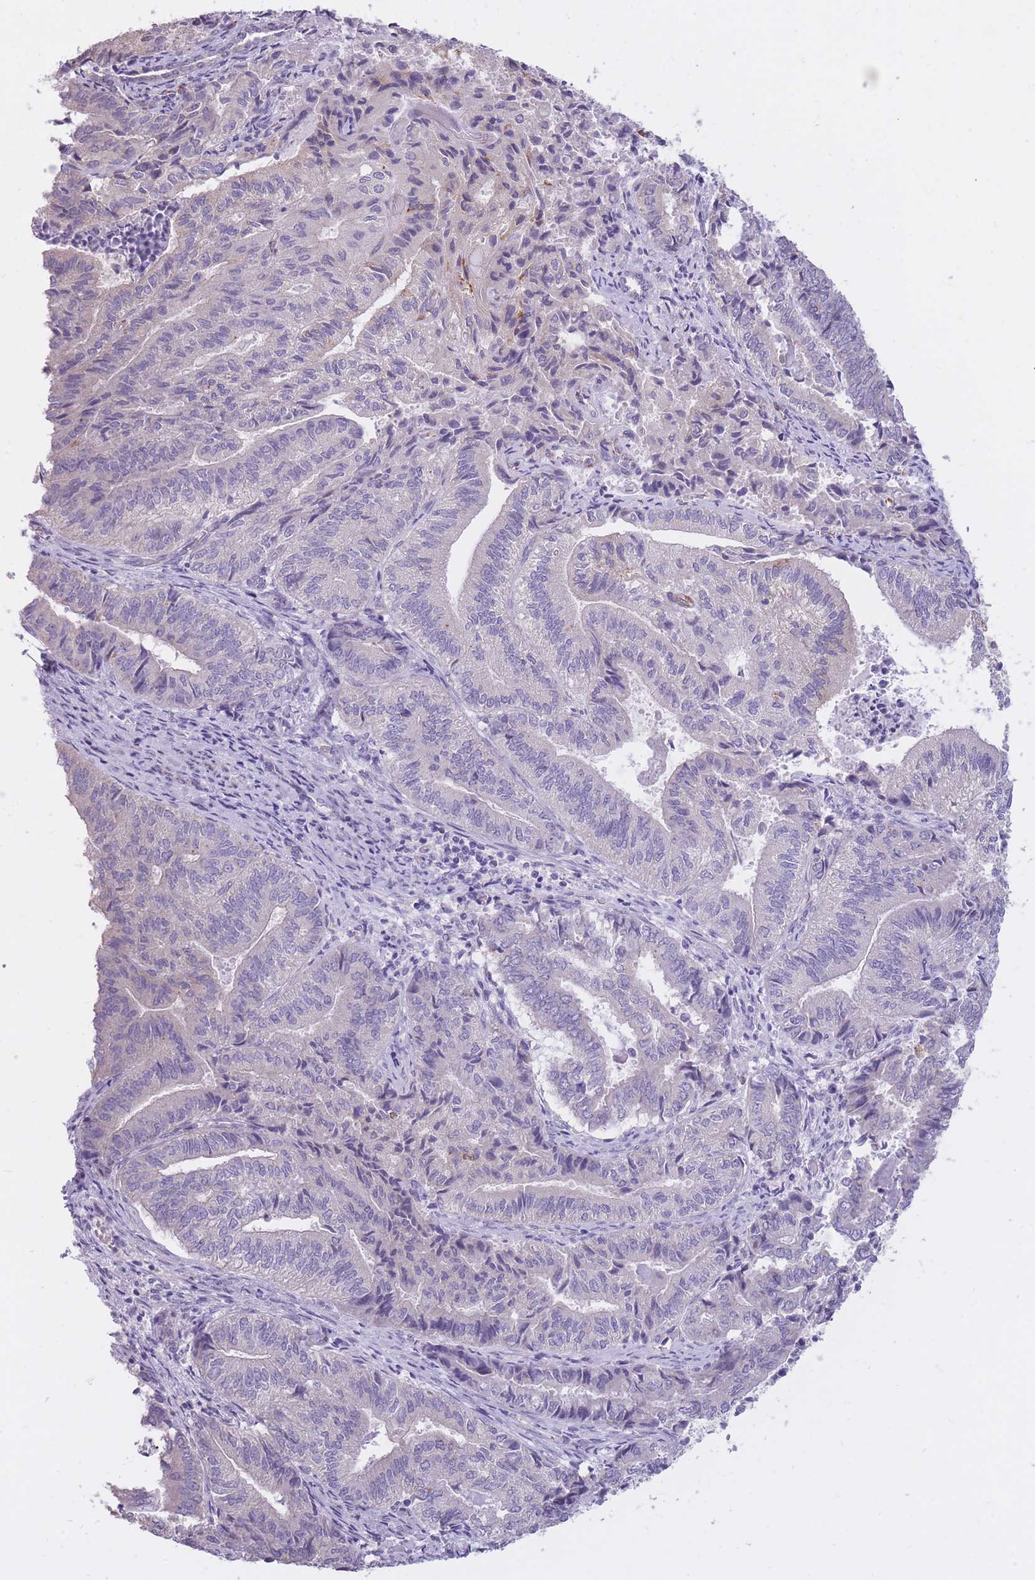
{"staining": {"intensity": "negative", "quantity": "none", "location": "none"}, "tissue": "endometrial cancer", "cell_type": "Tumor cells", "image_type": "cancer", "snomed": [{"axis": "morphology", "description": "Adenocarcinoma, NOS"}, {"axis": "topography", "description": "Endometrium"}], "caption": "Image shows no protein positivity in tumor cells of endometrial cancer (adenocarcinoma) tissue.", "gene": "RNF170", "patient": {"sex": "female", "age": 80}}